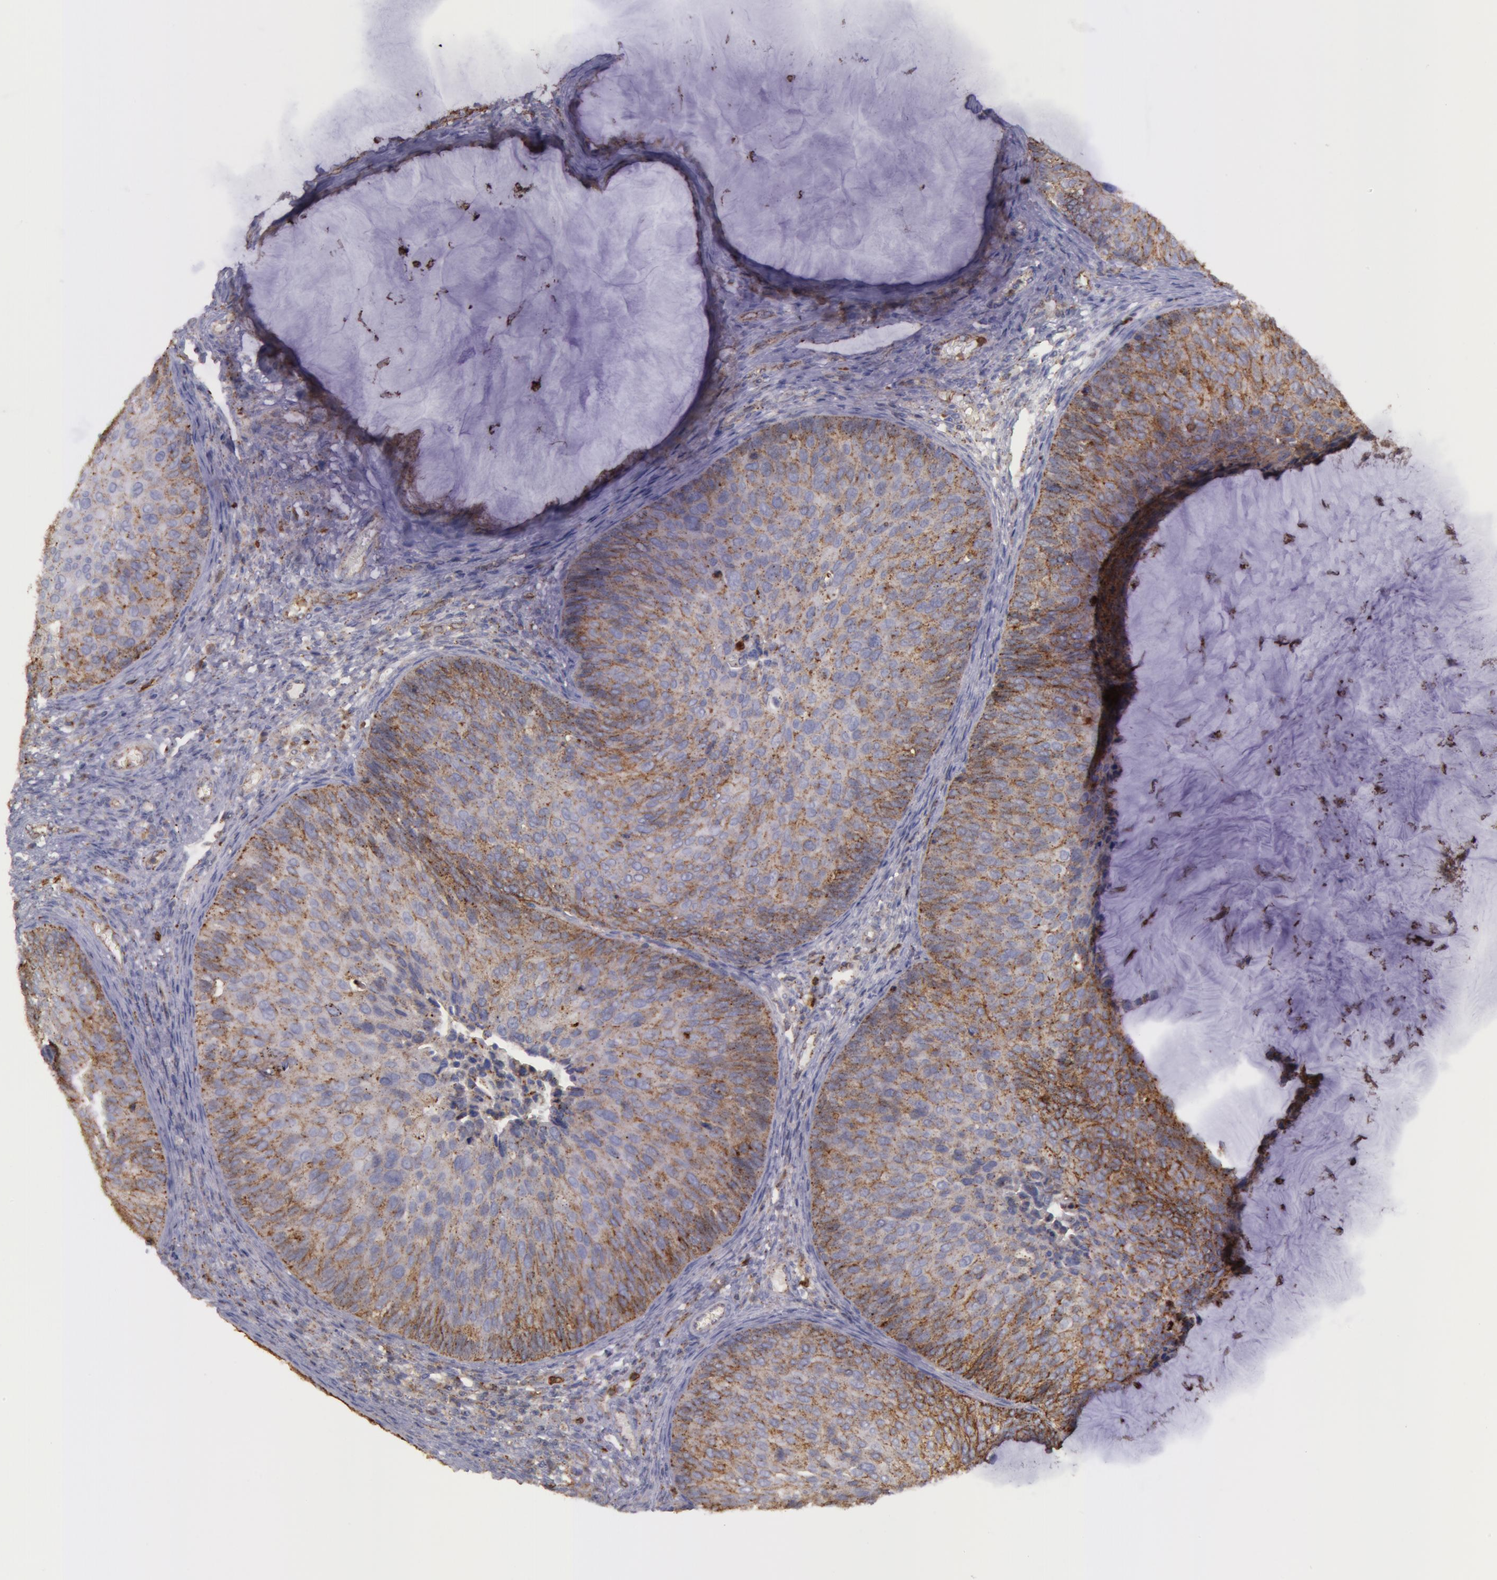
{"staining": {"intensity": "moderate", "quantity": ">75%", "location": "cytoplasmic/membranous"}, "tissue": "cervical cancer", "cell_type": "Tumor cells", "image_type": "cancer", "snomed": [{"axis": "morphology", "description": "Squamous cell carcinoma, NOS"}, {"axis": "topography", "description": "Cervix"}], "caption": "Human squamous cell carcinoma (cervical) stained with a brown dye exhibits moderate cytoplasmic/membranous positive staining in about >75% of tumor cells.", "gene": "FLOT2", "patient": {"sex": "female", "age": 36}}